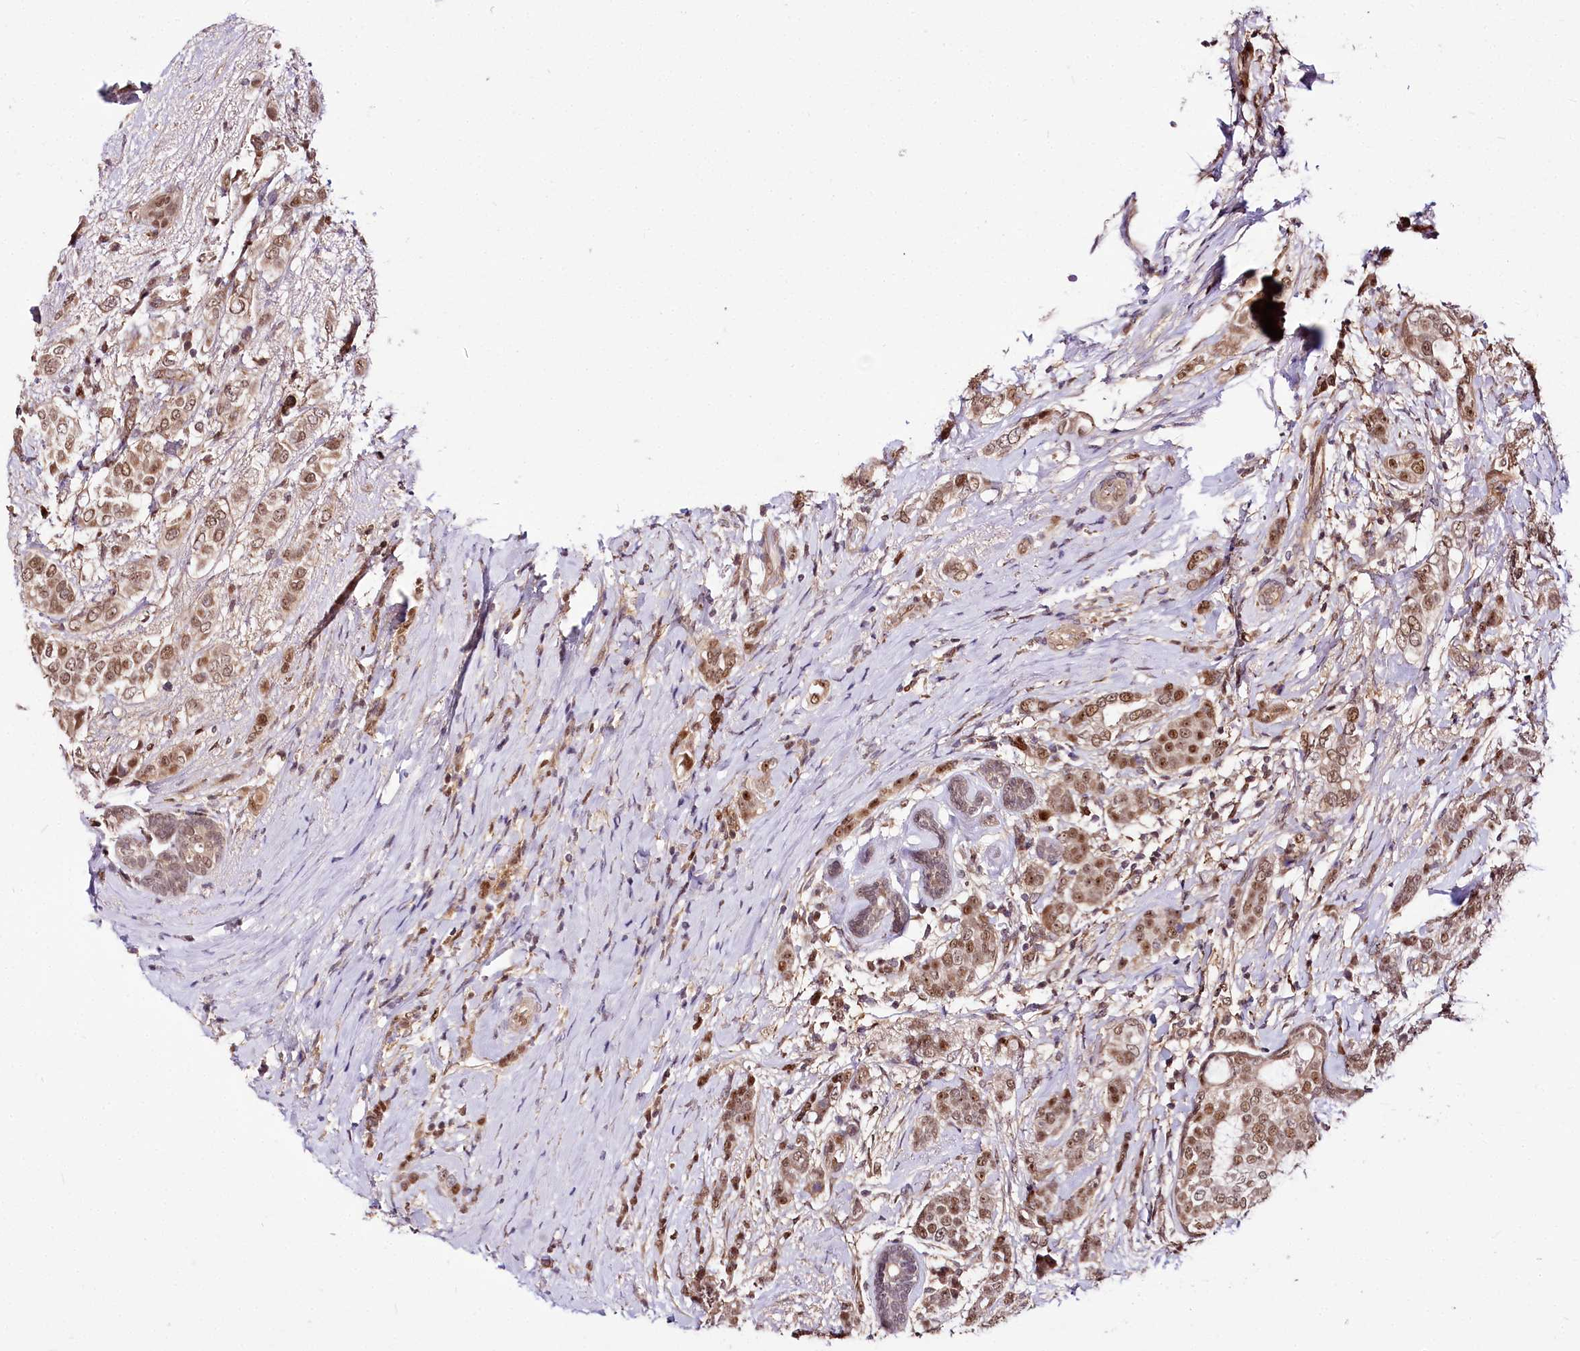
{"staining": {"intensity": "moderate", "quantity": ">75%", "location": "nuclear"}, "tissue": "breast cancer", "cell_type": "Tumor cells", "image_type": "cancer", "snomed": [{"axis": "morphology", "description": "Lobular carcinoma"}, {"axis": "topography", "description": "Breast"}], "caption": "The micrograph displays staining of breast lobular carcinoma, revealing moderate nuclear protein positivity (brown color) within tumor cells. The staining is performed using DAB brown chromogen to label protein expression. The nuclei are counter-stained blue using hematoxylin.", "gene": "GNL3L", "patient": {"sex": "female", "age": 51}}